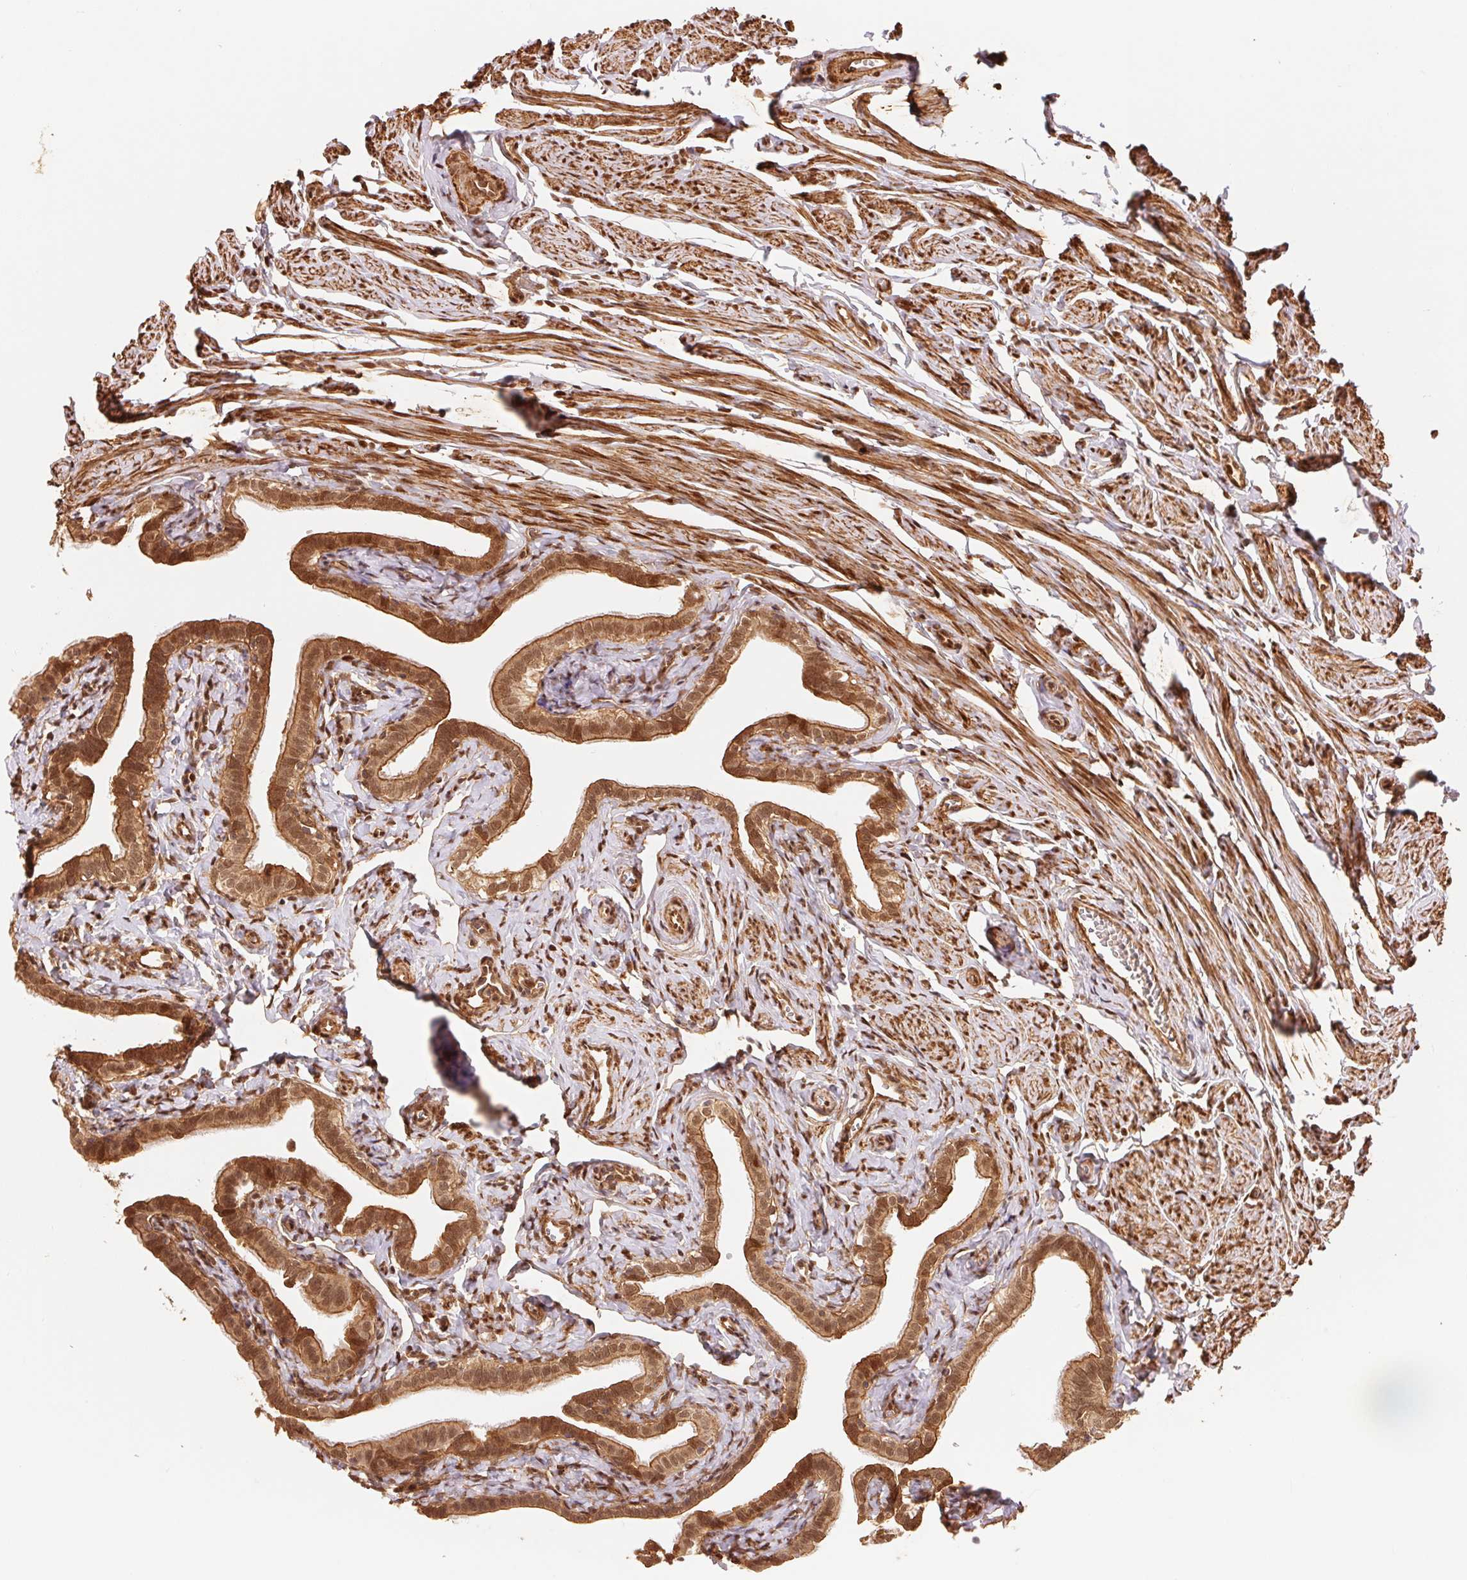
{"staining": {"intensity": "strong", "quantity": ">75%", "location": "cytoplasmic/membranous,nuclear"}, "tissue": "fallopian tube", "cell_type": "Glandular cells", "image_type": "normal", "snomed": [{"axis": "morphology", "description": "Normal tissue, NOS"}, {"axis": "topography", "description": "Fallopian tube"}], "caption": "IHC image of benign fallopian tube stained for a protein (brown), which displays high levels of strong cytoplasmic/membranous,nuclear expression in about >75% of glandular cells.", "gene": "TNIP2", "patient": {"sex": "female", "age": 41}}